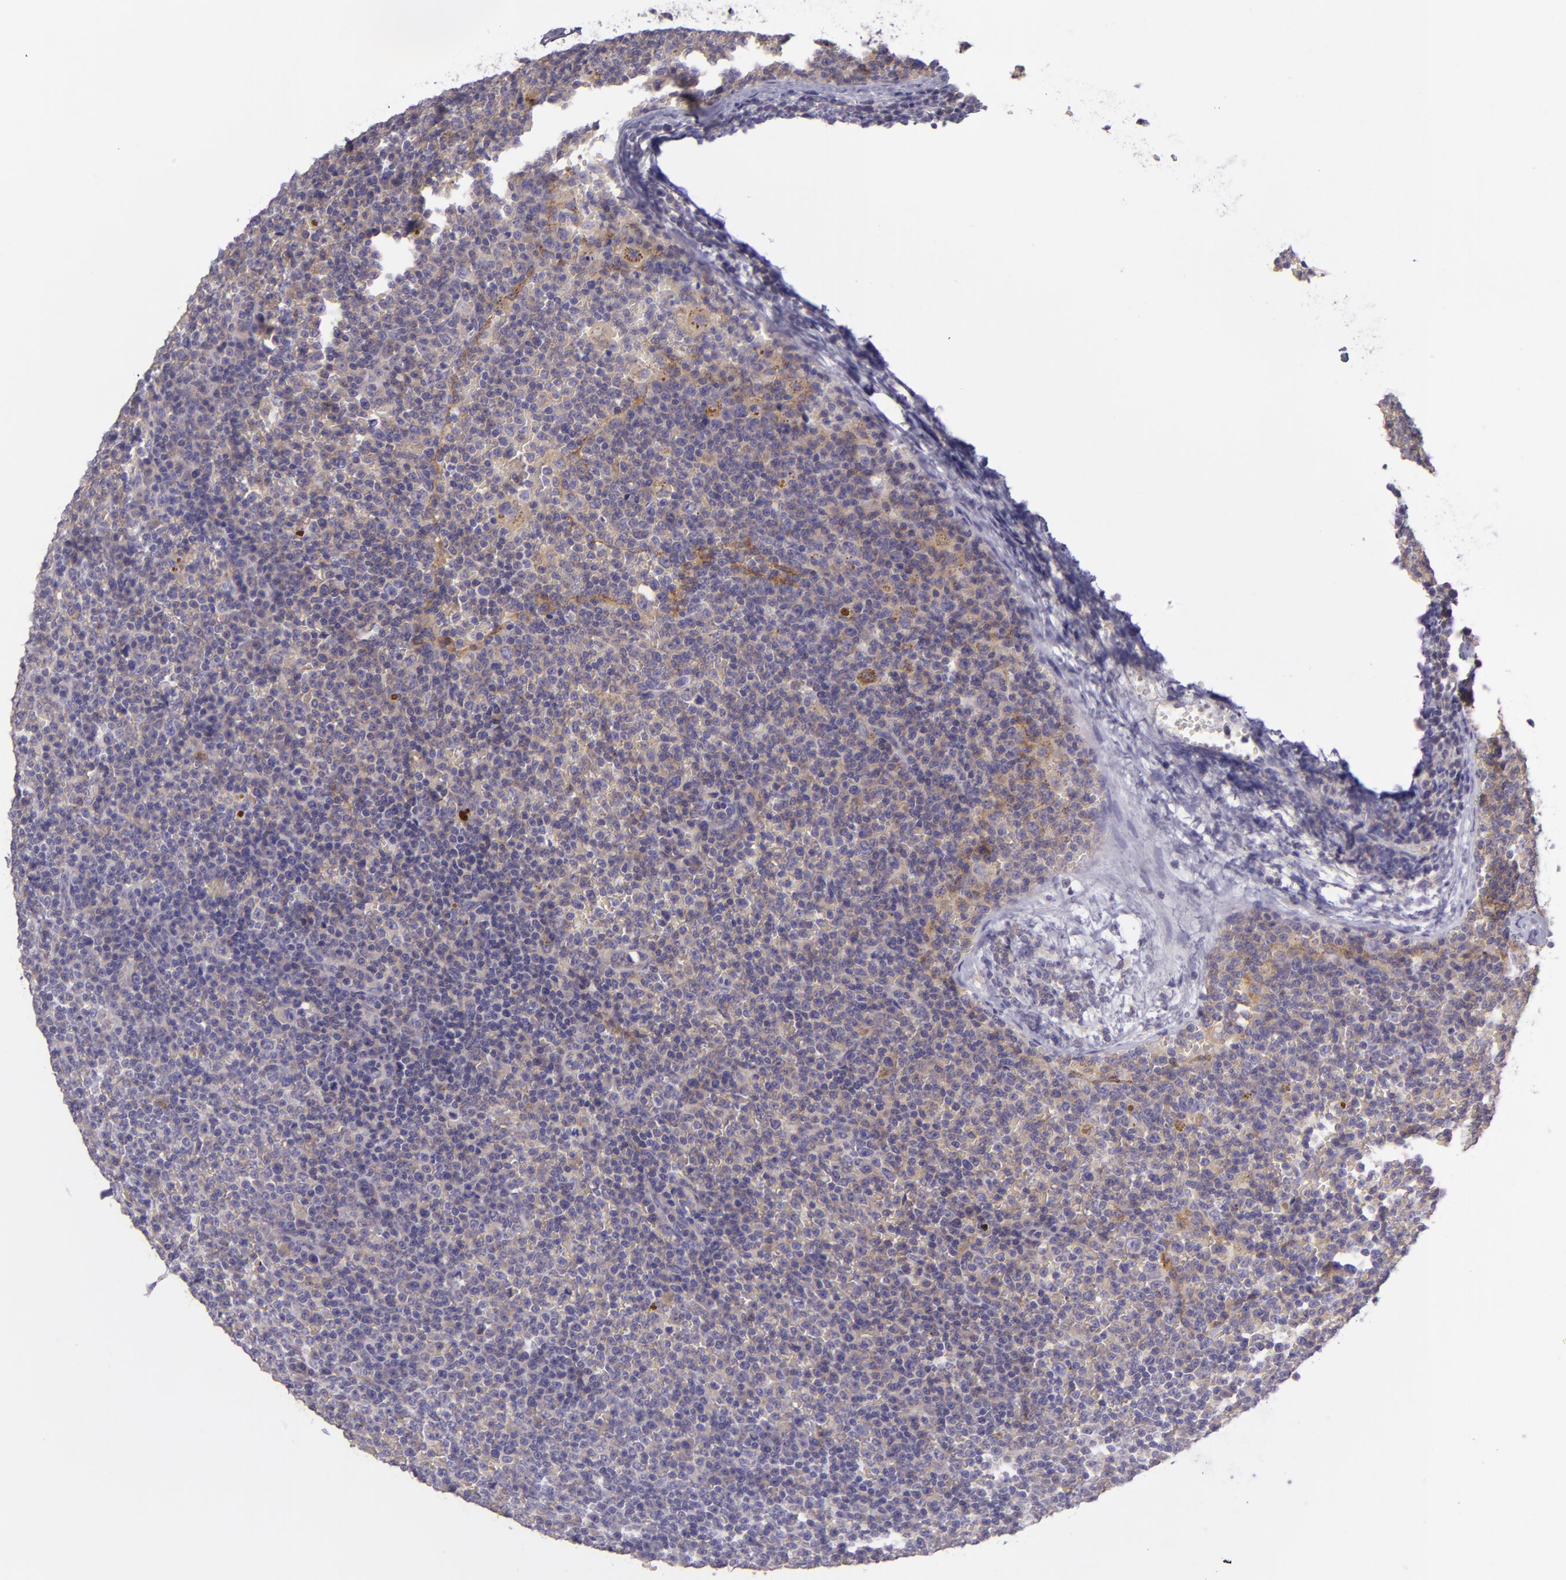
{"staining": {"intensity": "negative", "quantity": "none", "location": "none"}, "tissue": "lymphoma", "cell_type": "Tumor cells", "image_type": "cancer", "snomed": [{"axis": "morphology", "description": "Malignant lymphoma, non-Hodgkin's type, Low grade"}, {"axis": "topography", "description": "Lymph node"}], "caption": "Malignant lymphoma, non-Hodgkin's type (low-grade) stained for a protein using immunohistochemistry (IHC) exhibits no expression tumor cells.", "gene": "ZC3H7B", "patient": {"sex": "male", "age": 50}}